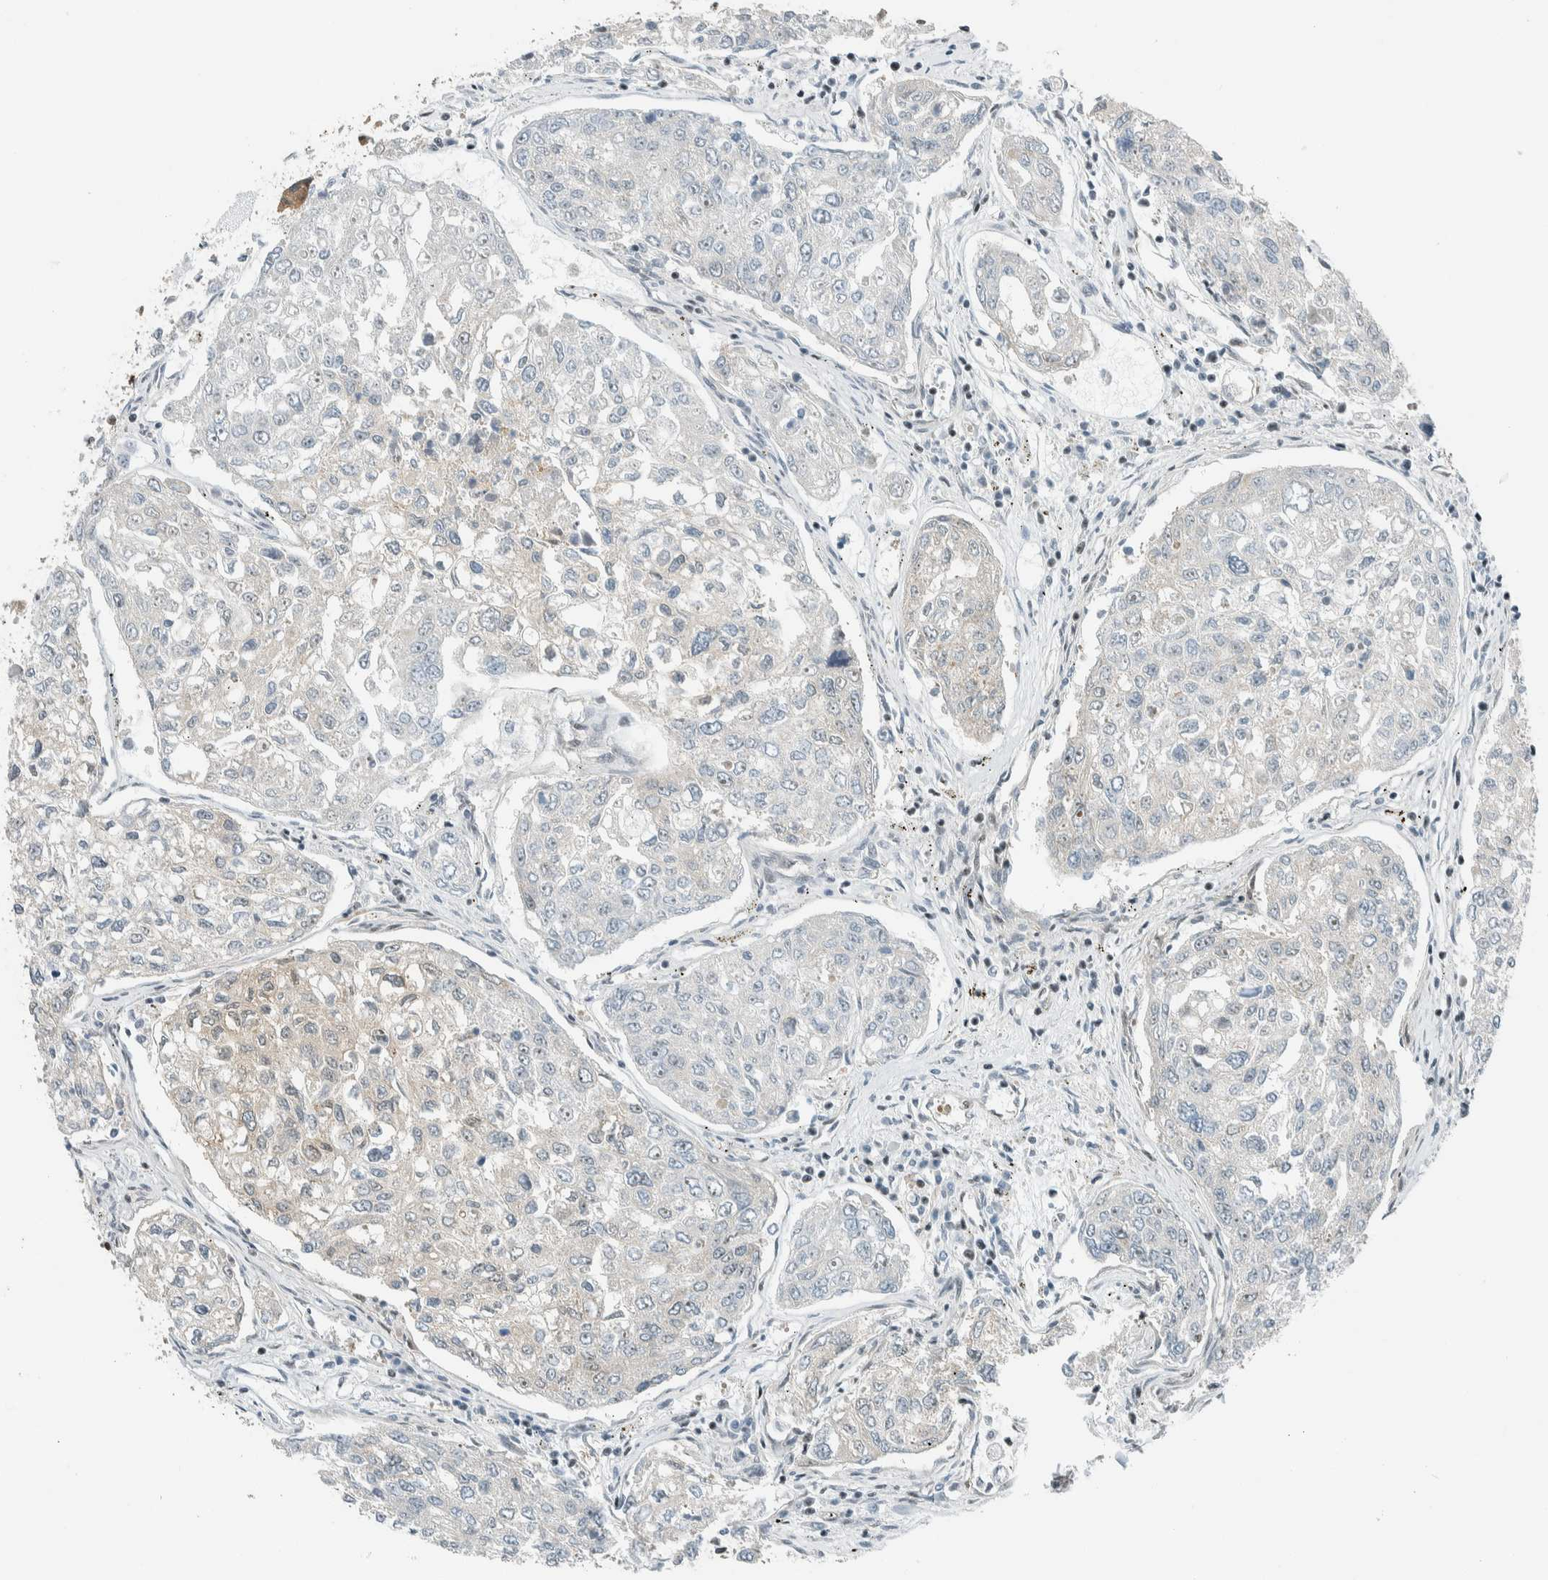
{"staining": {"intensity": "negative", "quantity": "none", "location": "none"}, "tissue": "urothelial cancer", "cell_type": "Tumor cells", "image_type": "cancer", "snomed": [{"axis": "morphology", "description": "Urothelial carcinoma, High grade"}, {"axis": "topography", "description": "Lymph node"}, {"axis": "topography", "description": "Urinary bladder"}], "caption": "High power microscopy image of an immunohistochemistry histopathology image of urothelial cancer, revealing no significant expression in tumor cells.", "gene": "NIBAN2", "patient": {"sex": "male", "age": 51}}